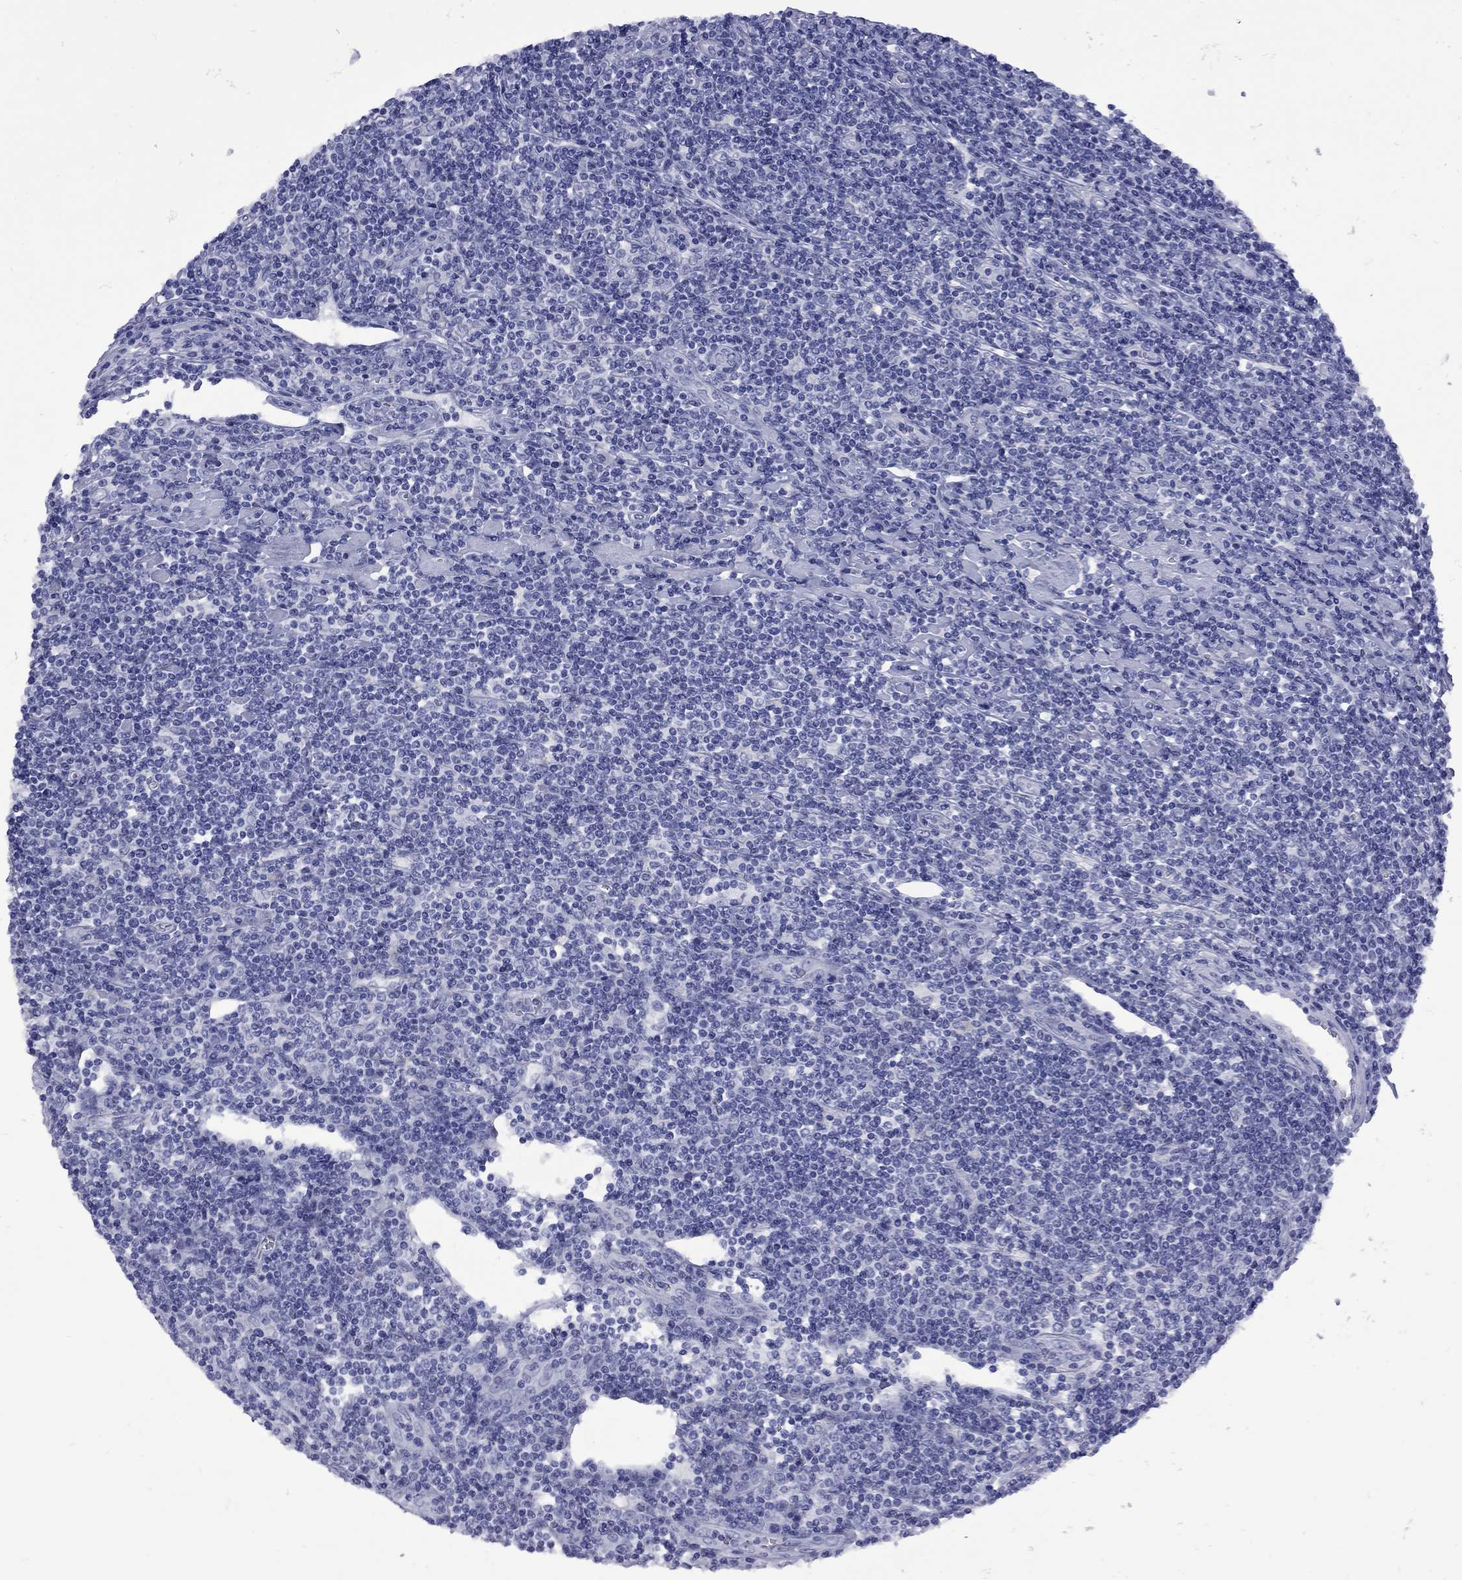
{"staining": {"intensity": "negative", "quantity": "none", "location": "none"}, "tissue": "lymphoma", "cell_type": "Tumor cells", "image_type": "cancer", "snomed": [{"axis": "morphology", "description": "Hodgkin's disease, NOS"}, {"axis": "topography", "description": "Lymph node"}], "caption": "An image of lymphoma stained for a protein displays no brown staining in tumor cells.", "gene": "EPPIN", "patient": {"sex": "male", "age": 40}}